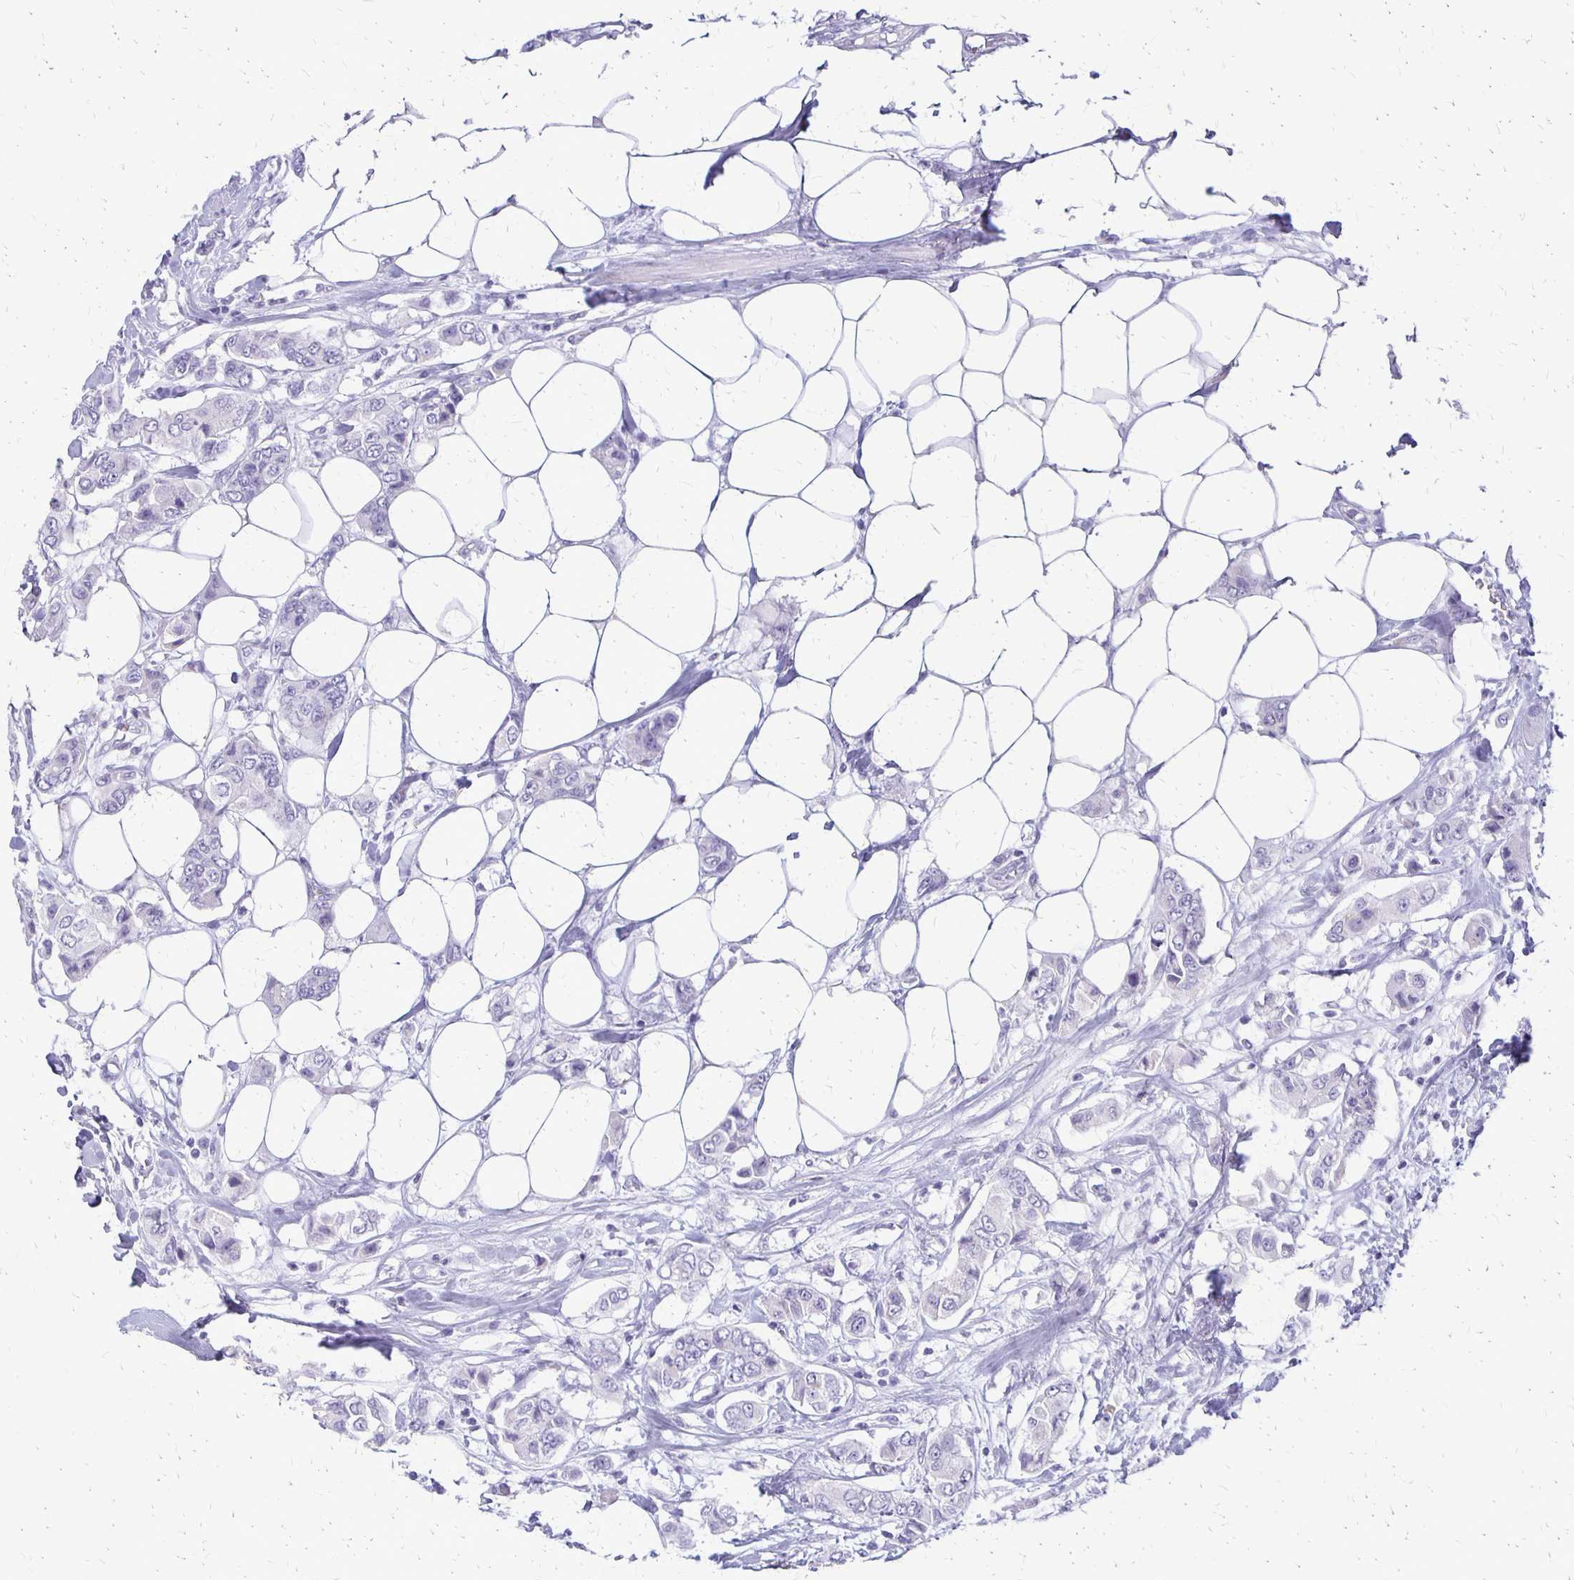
{"staining": {"intensity": "negative", "quantity": "none", "location": "none"}, "tissue": "breast cancer", "cell_type": "Tumor cells", "image_type": "cancer", "snomed": [{"axis": "morphology", "description": "Lobular carcinoma"}, {"axis": "topography", "description": "Breast"}], "caption": "This is an immunohistochemistry histopathology image of breast cancer. There is no positivity in tumor cells.", "gene": "RHOC", "patient": {"sex": "female", "age": 51}}